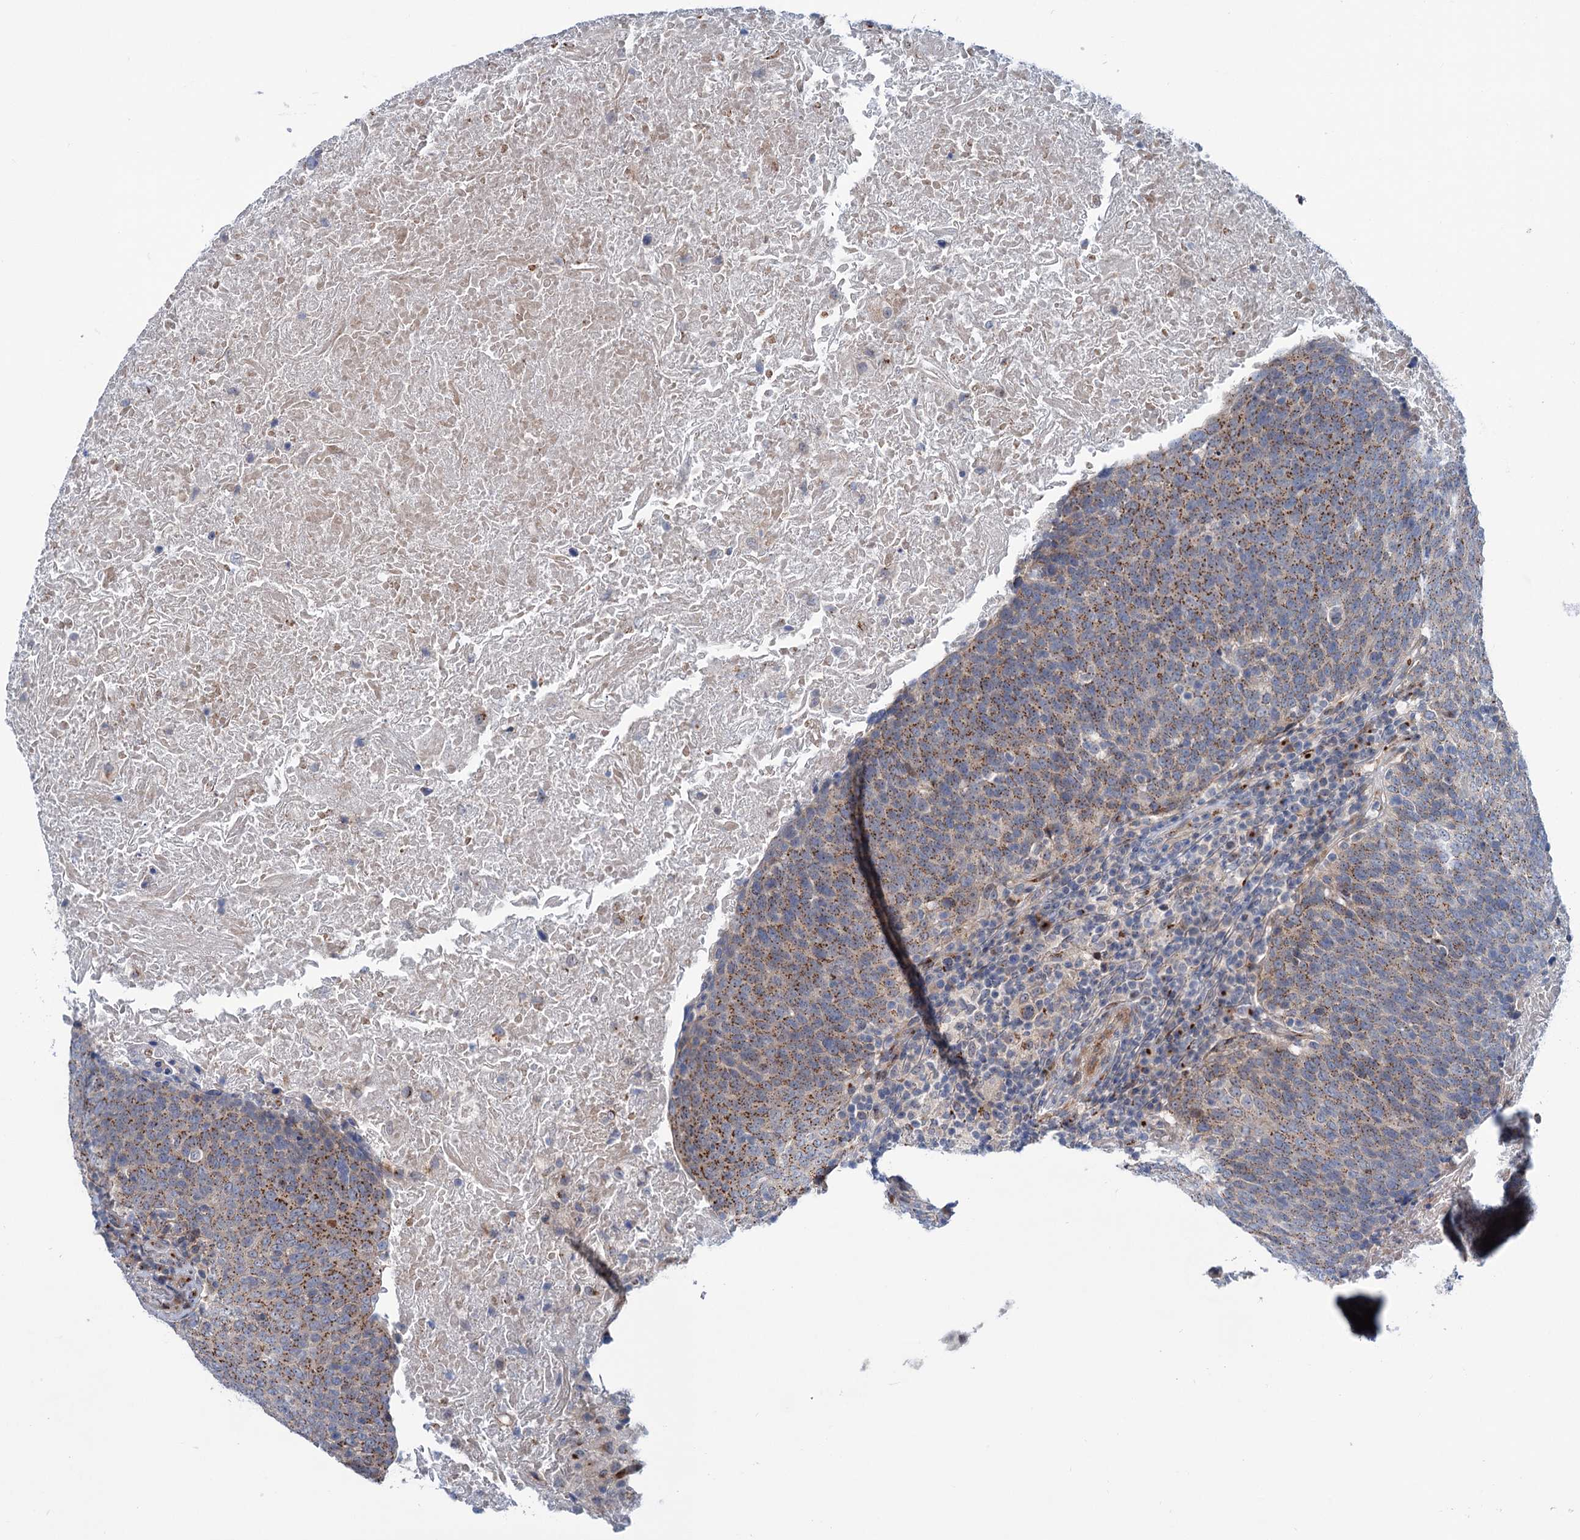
{"staining": {"intensity": "moderate", "quantity": ">75%", "location": "cytoplasmic/membranous"}, "tissue": "head and neck cancer", "cell_type": "Tumor cells", "image_type": "cancer", "snomed": [{"axis": "morphology", "description": "Squamous cell carcinoma, NOS"}, {"axis": "morphology", "description": "Squamous cell carcinoma, metastatic, NOS"}, {"axis": "topography", "description": "Lymph node"}, {"axis": "topography", "description": "Head-Neck"}], "caption": "Head and neck metastatic squamous cell carcinoma stained with a brown dye reveals moderate cytoplasmic/membranous positive expression in approximately >75% of tumor cells.", "gene": "ELP4", "patient": {"sex": "male", "age": 62}}